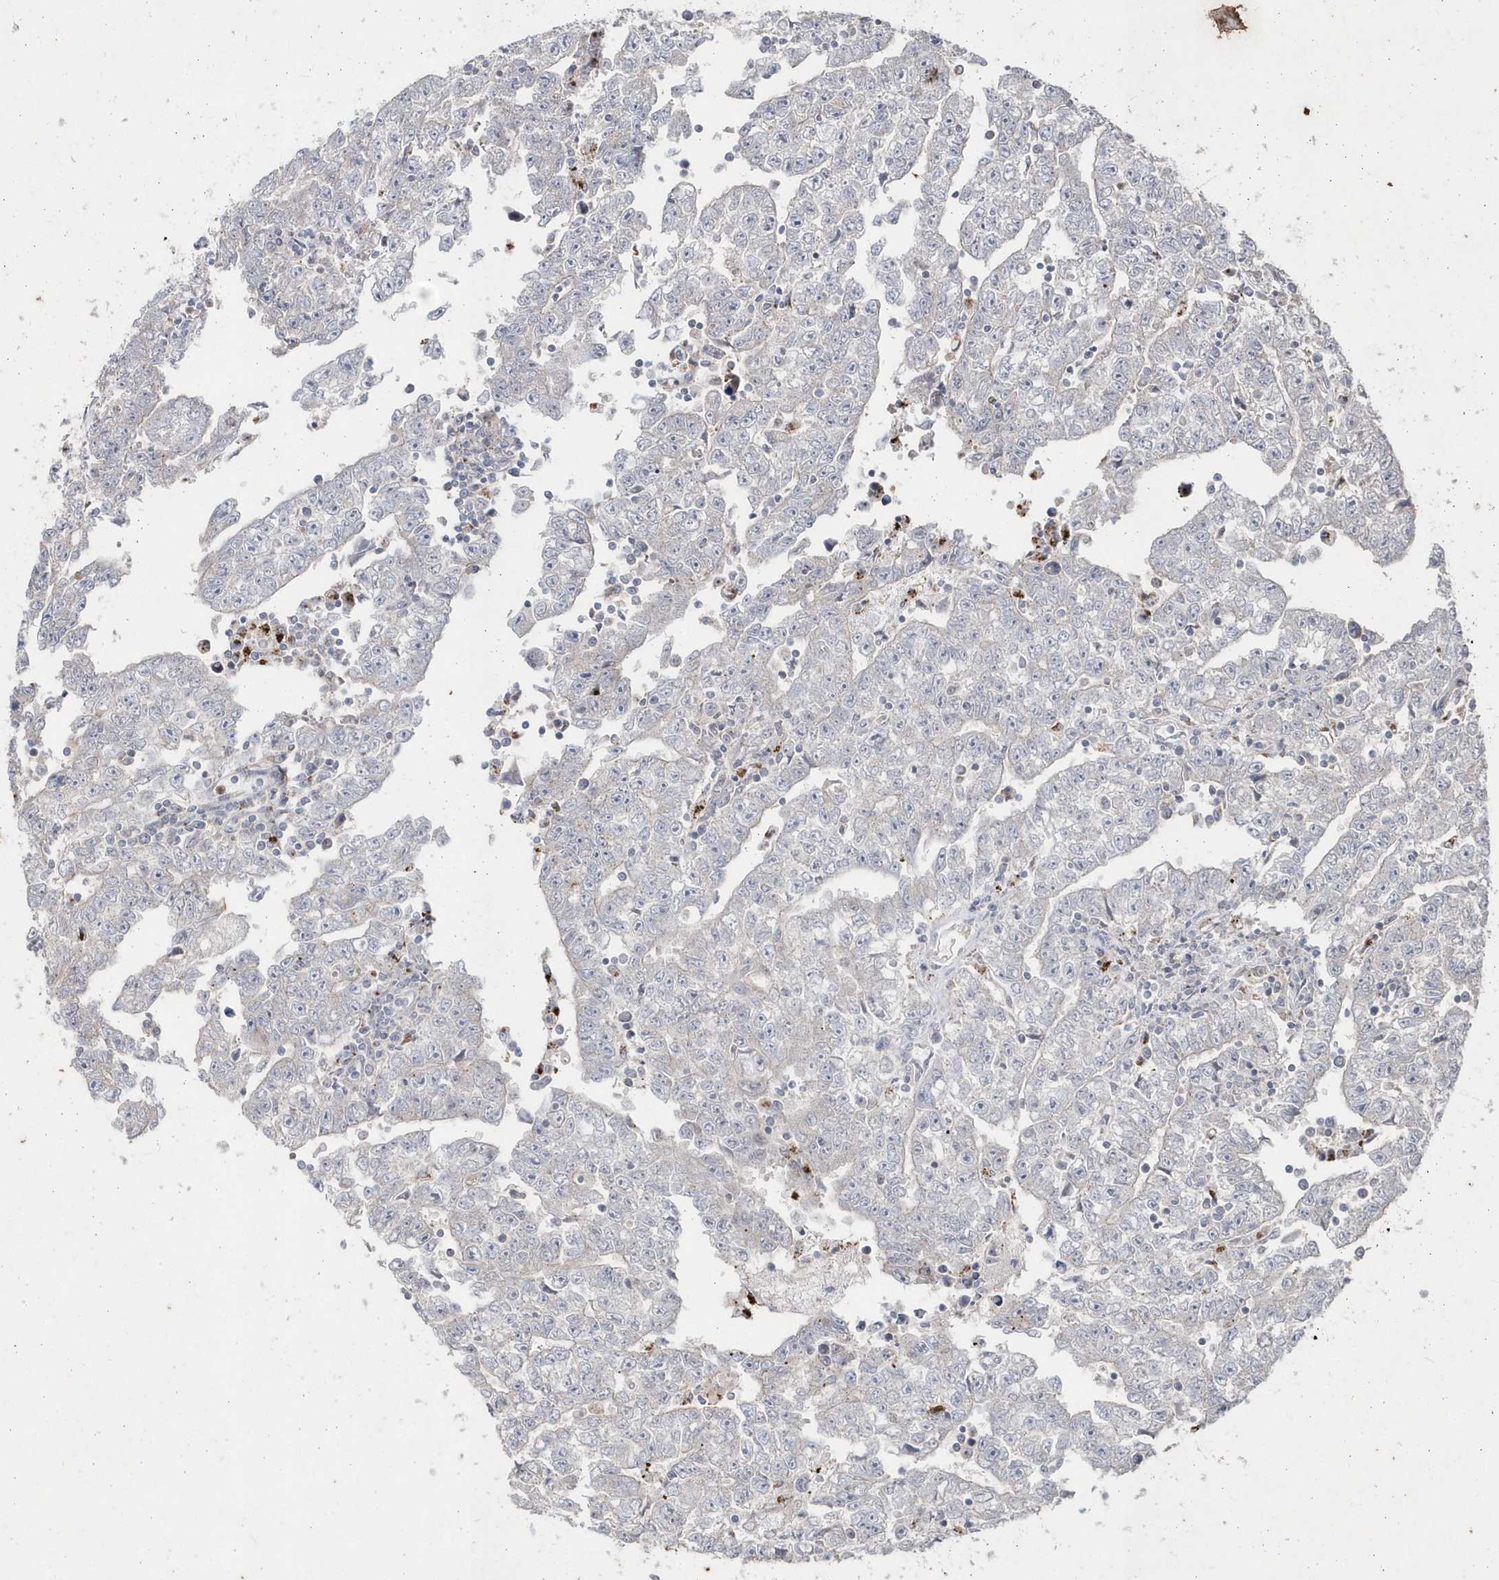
{"staining": {"intensity": "negative", "quantity": "none", "location": "none"}, "tissue": "testis cancer", "cell_type": "Tumor cells", "image_type": "cancer", "snomed": [{"axis": "morphology", "description": "Carcinoma, Embryonal, NOS"}, {"axis": "topography", "description": "Testis"}], "caption": "IHC of human embryonal carcinoma (testis) shows no positivity in tumor cells. (DAB immunohistochemistry with hematoxylin counter stain).", "gene": "GEMIN6", "patient": {"sex": "male", "age": 25}}